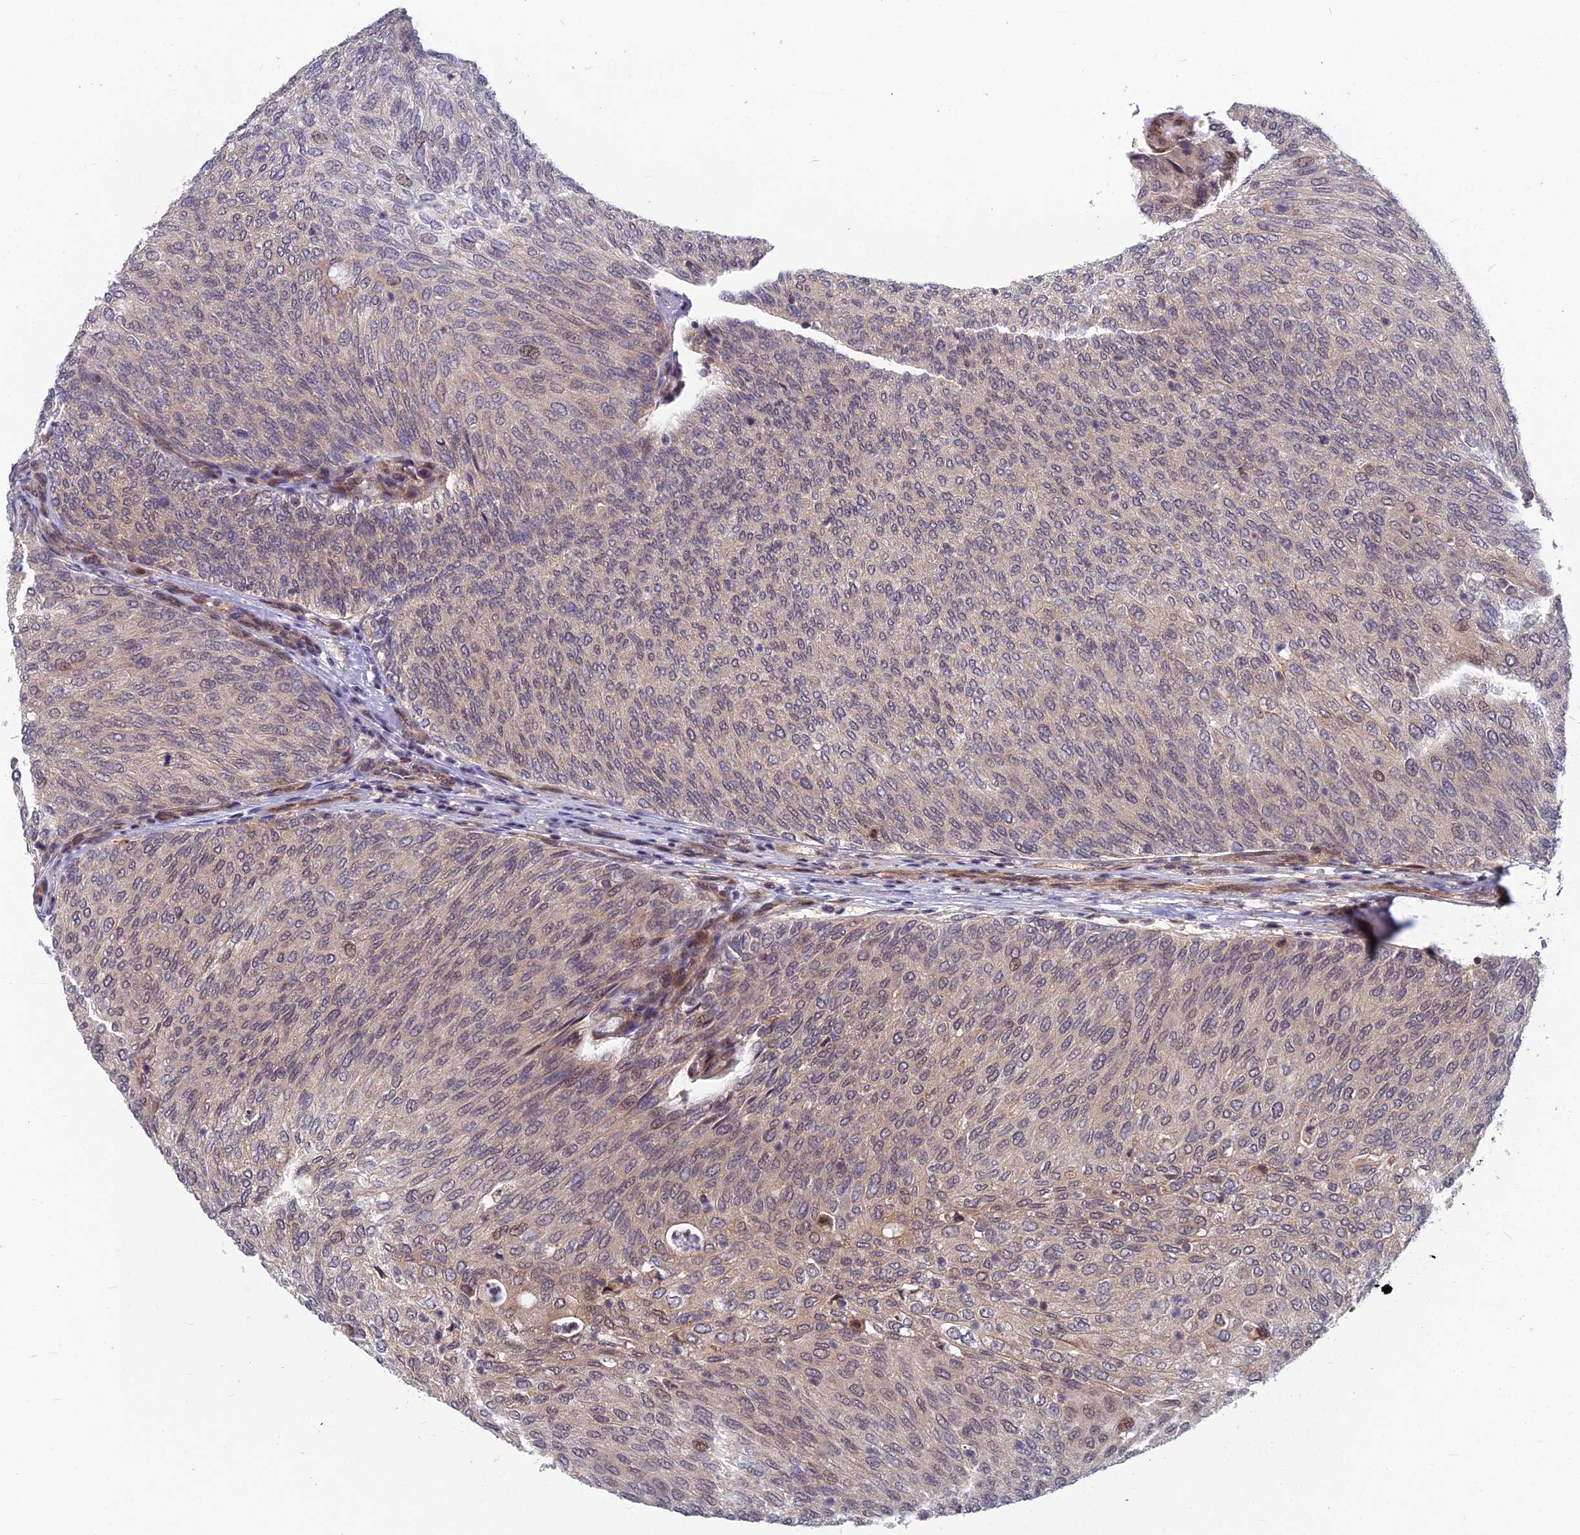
{"staining": {"intensity": "weak", "quantity": "<25%", "location": "nuclear"}, "tissue": "urothelial cancer", "cell_type": "Tumor cells", "image_type": "cancer", "snomed": [{"axis": "morphology", "description": "Urothelial carcinoma, Low grade"}, {"axis": "topography", "description": "Urinary bladder"}], "caption": "A high-resolution image shows immunohistochemistry (IHC) staining of urothelial cancer, which shows no significant staining in tumor cells.", "gene": "COMMD2", "patient": {"sex": "female", "age": 79}}